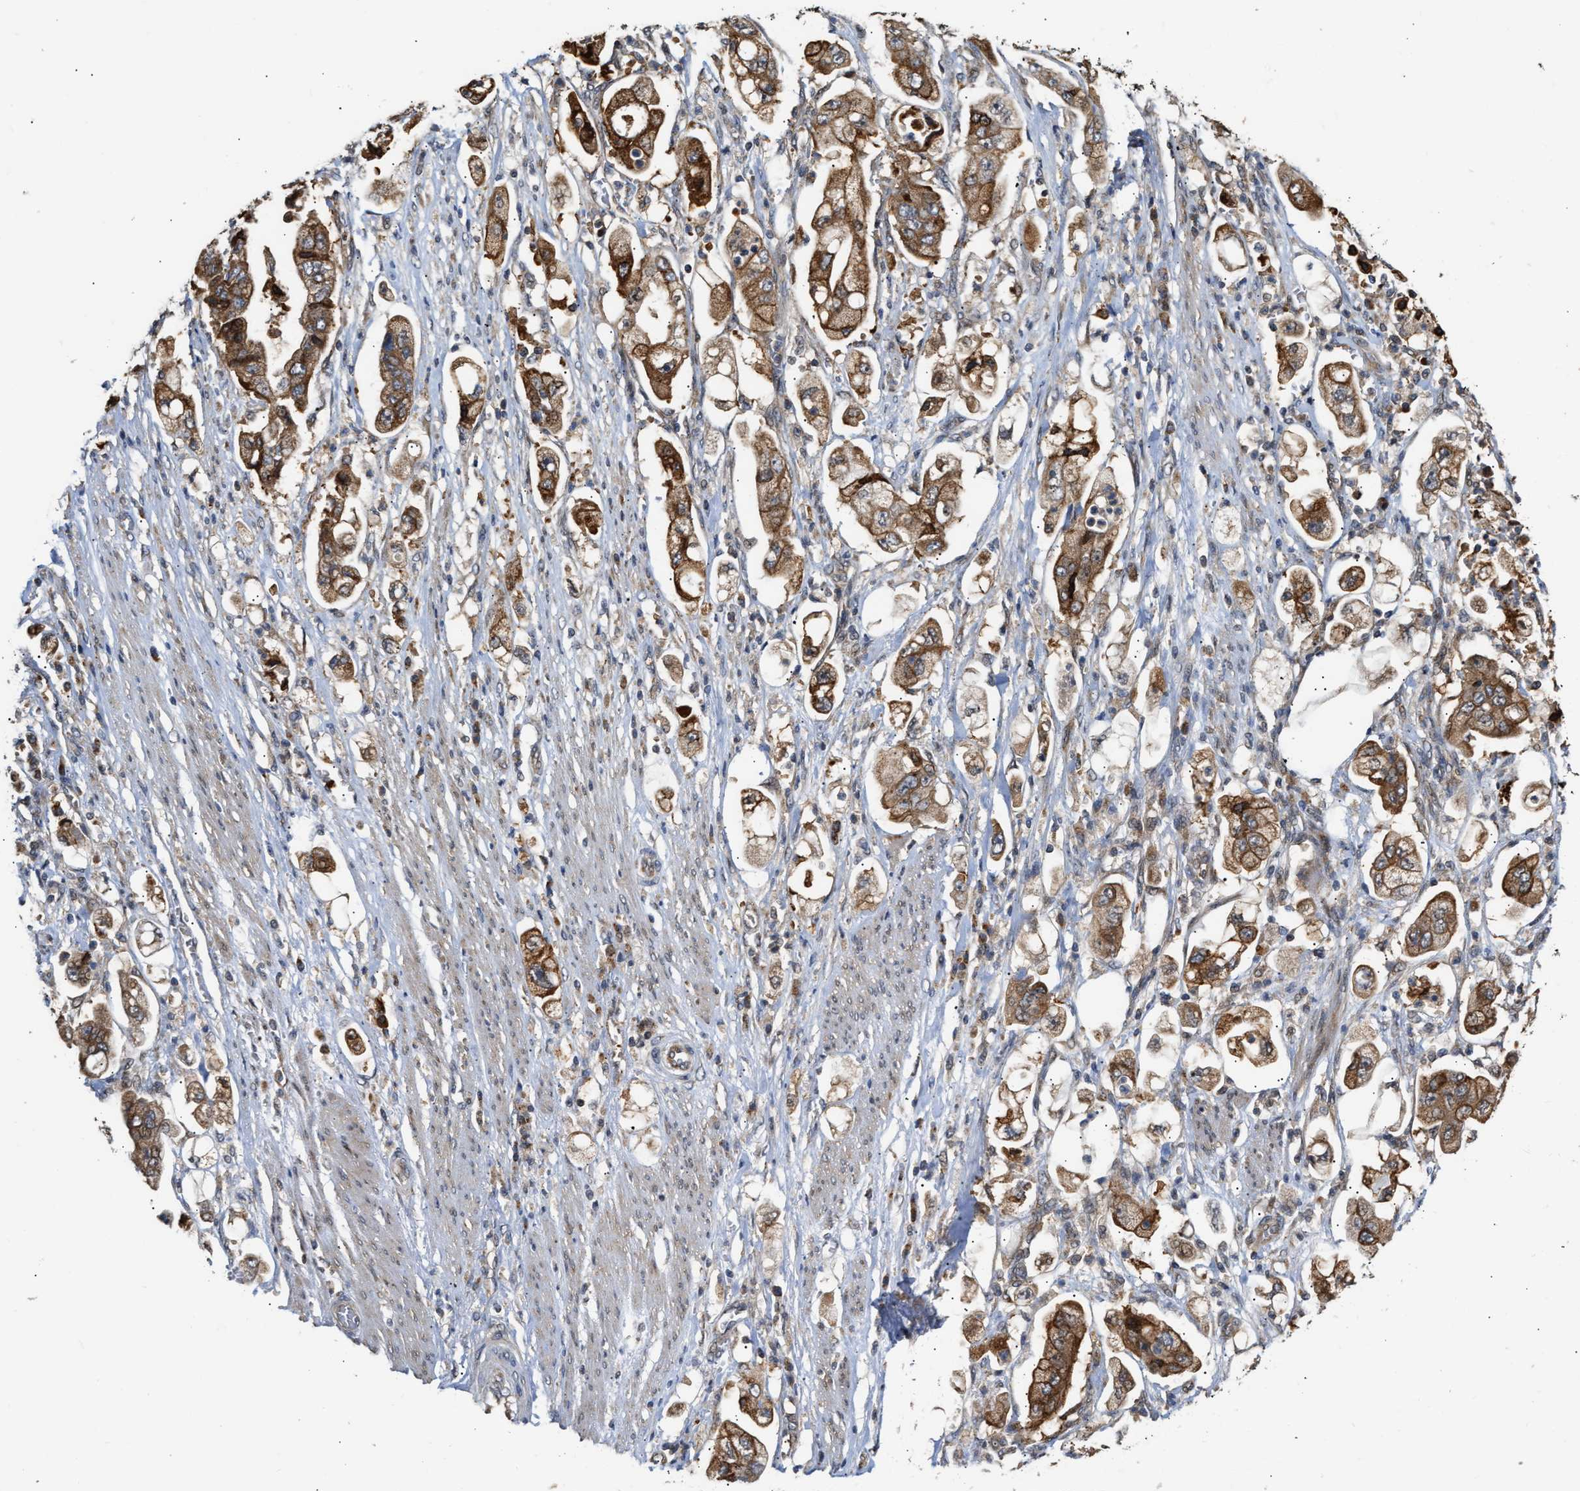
{"staining": {"intensity": "moderate", "quantity": ">75%", "location": "cytoplasmic/membranous"}, "tissue": "stomach cancer", "cell_type": "Tumor cells", "image_type": "cancer", "snomed": [{"axis": "morphology", "description": "Adenocarcinoma, NOS"}, {"axis": "topography", "description": "Stomach"}], "caption": "This photomicrograph displays stomach adenocarcinoma stained with immunohistochemistry to label a protein in brown. The cytoplasmic/membranous of tumor cells show moderate positivity for the protein. Nuclei are counter-stained blue.", "gene": "EXTL2", "patient": {"sex": "male", "age": 62}}